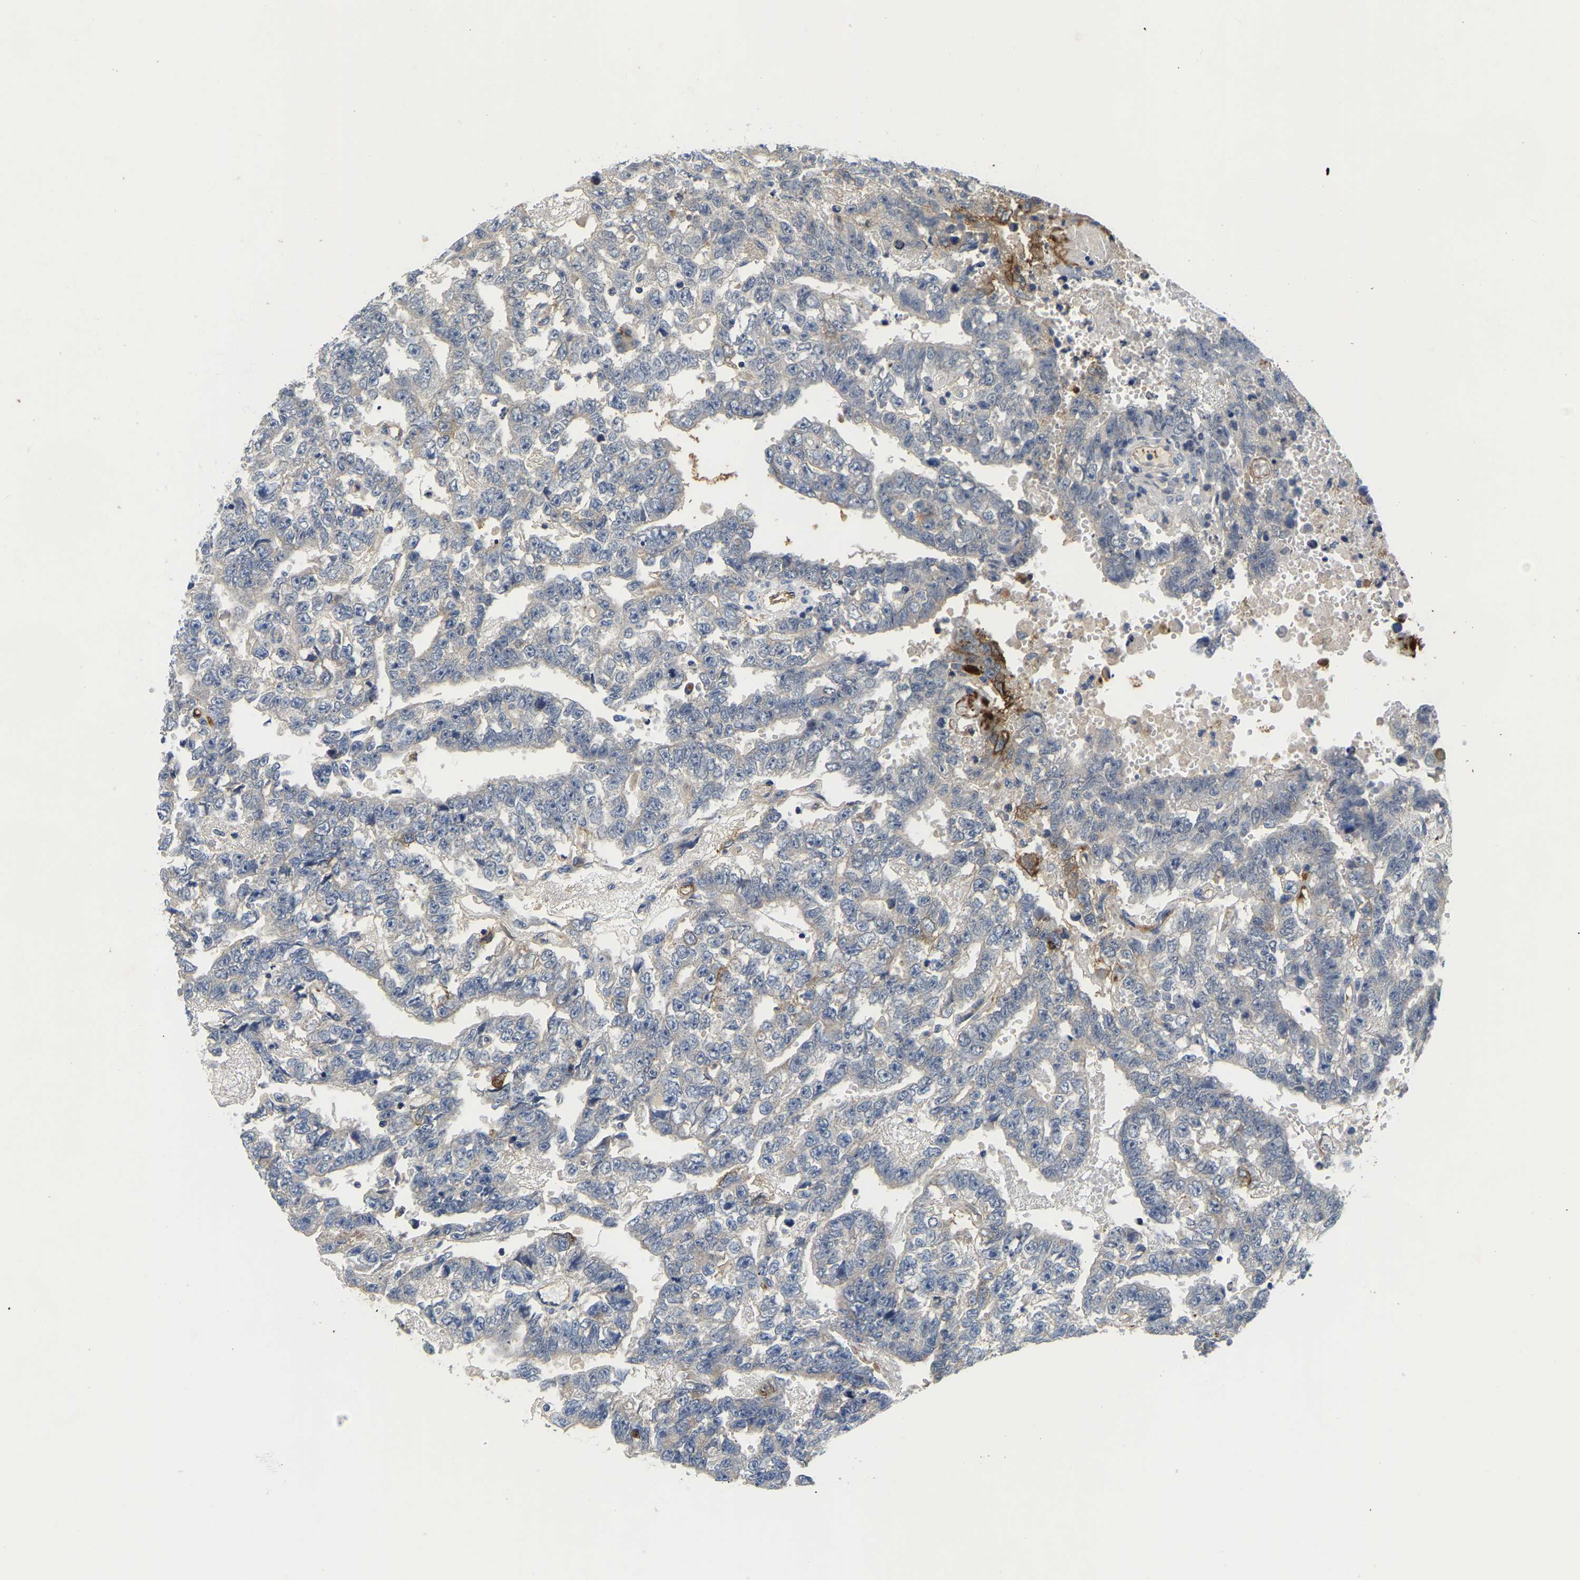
{"staining": {"intensity": "moderate", "quantity": "<25%", "location": "cytoplasmic/membranous"}, "tissue": "testis cancer", "cell_type": "Tumor cells", "image_type": "cancer", "snomed": [{"axis": "morphology", "description": "Carcinoma, Embryonal, NOS"}, {"axis": "topography", "description": "Testis"}], "caption": "Testis embryonal carcinoma tissue shows moderate cytoplasmic/membranous staining in approximately <25% of tumor cells, visualized by immunohistochemistry. (IHC, brightfield microscopy, high magnification).", "gene": "ITGA2", "patient": {"sex": "male", "age": 25}}